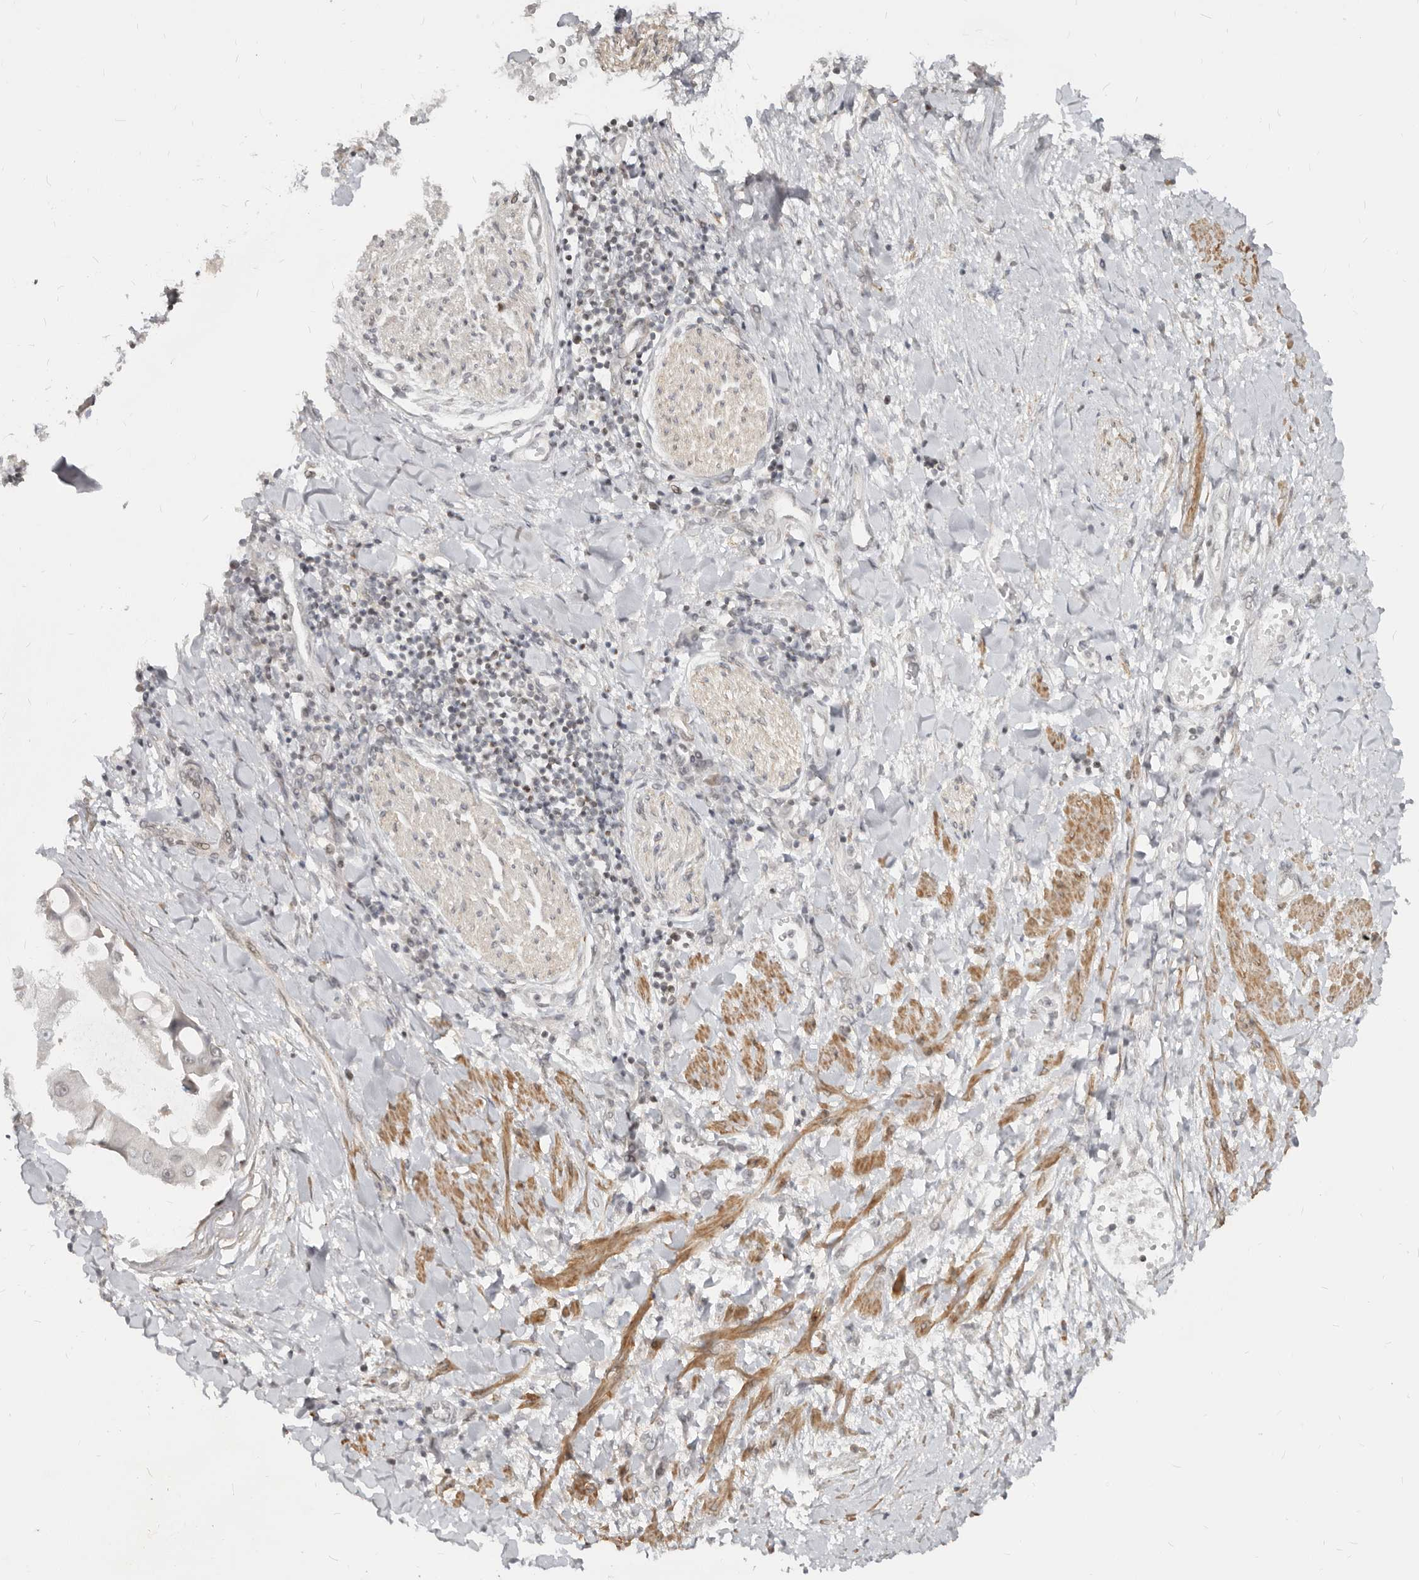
{"staining": {"intensity": "negative", "quantity": "none", "location": "none"}, "tissue": "liver cancer", "cell_type": "Tumor cells", "image_type": "cancer", "snomed": [{"axis": "morphology", "description": "Cholangiocarcinoma"}, {"axis": "topography", "description": "Liver"}], "caption": "This histopathology image is of cholangiocarcinoma (liver) stained with immunohistochemistry to label a protein in brown with the nuclei are counter-stained blue. There is no expression in tumor cells.", "gene": "NUP153", "patient": {"sex": "male", "age": 50}}